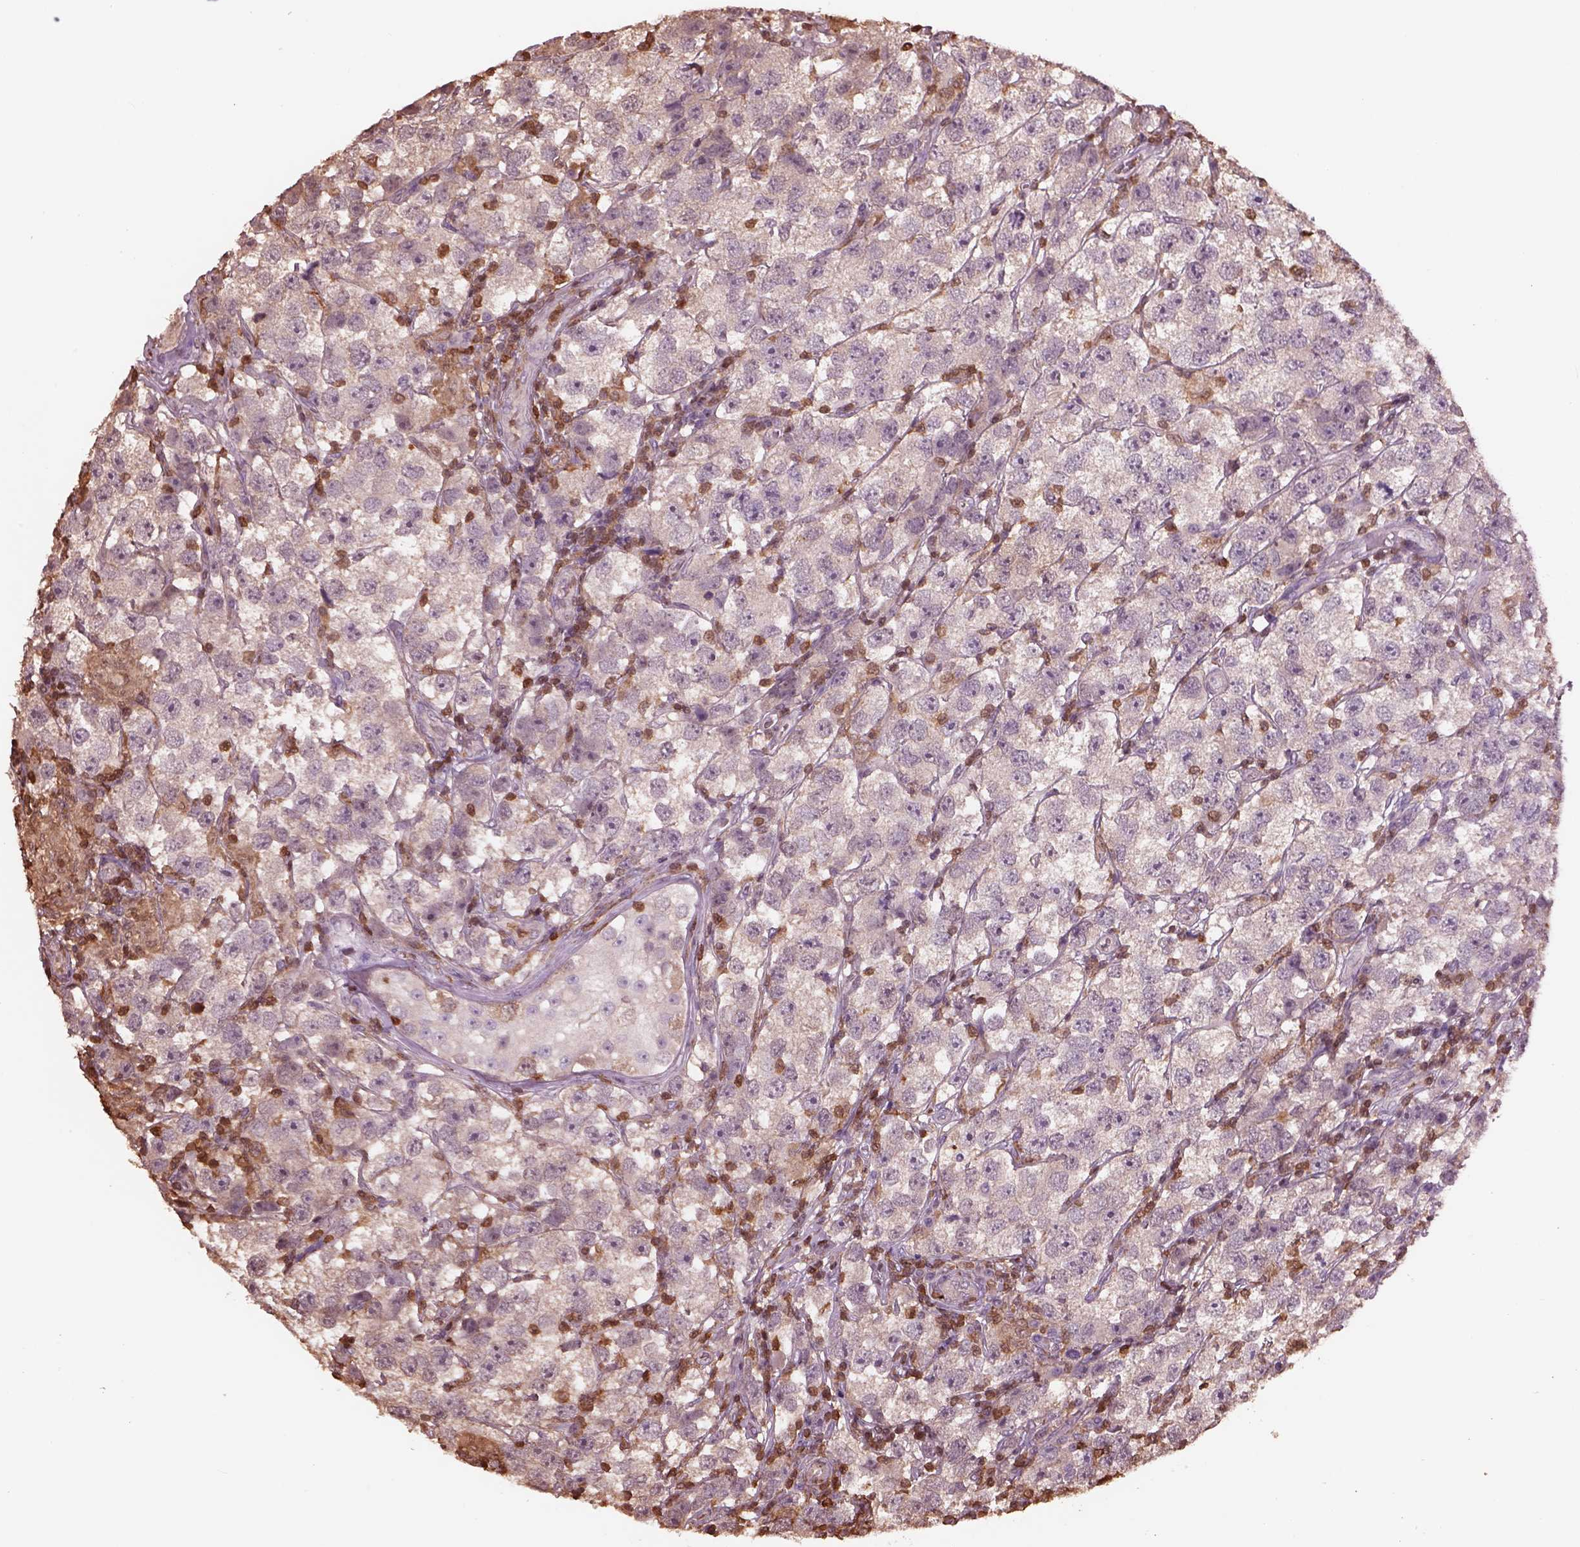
{"staining": {"intensity": "weak", "quantity": "<25%", "location": "cytoplasmic/membranous"}, "tissue": "testis cancer", "cell_type": "Tumor cells", "image_type": "cancer", "snomed": [{"axis": "morphology", "description": "Seminoma, NOS"}, {"axis": "topography", "description": "Testis"}], "caption": "High power microscopy photomicrograph of an immunohistochemistry micrograph of testis cancer, revealing no significant expression in tumor cells. The staining was performed using DAB (3,3'-diaminobenzidine) to visualize the protein expression in brown, while the nuclei were stained in blue with hematoxylin (Magnification: 20x).", "gene": "IL31RA", "patient": {"sex": "male", "age": 26}}